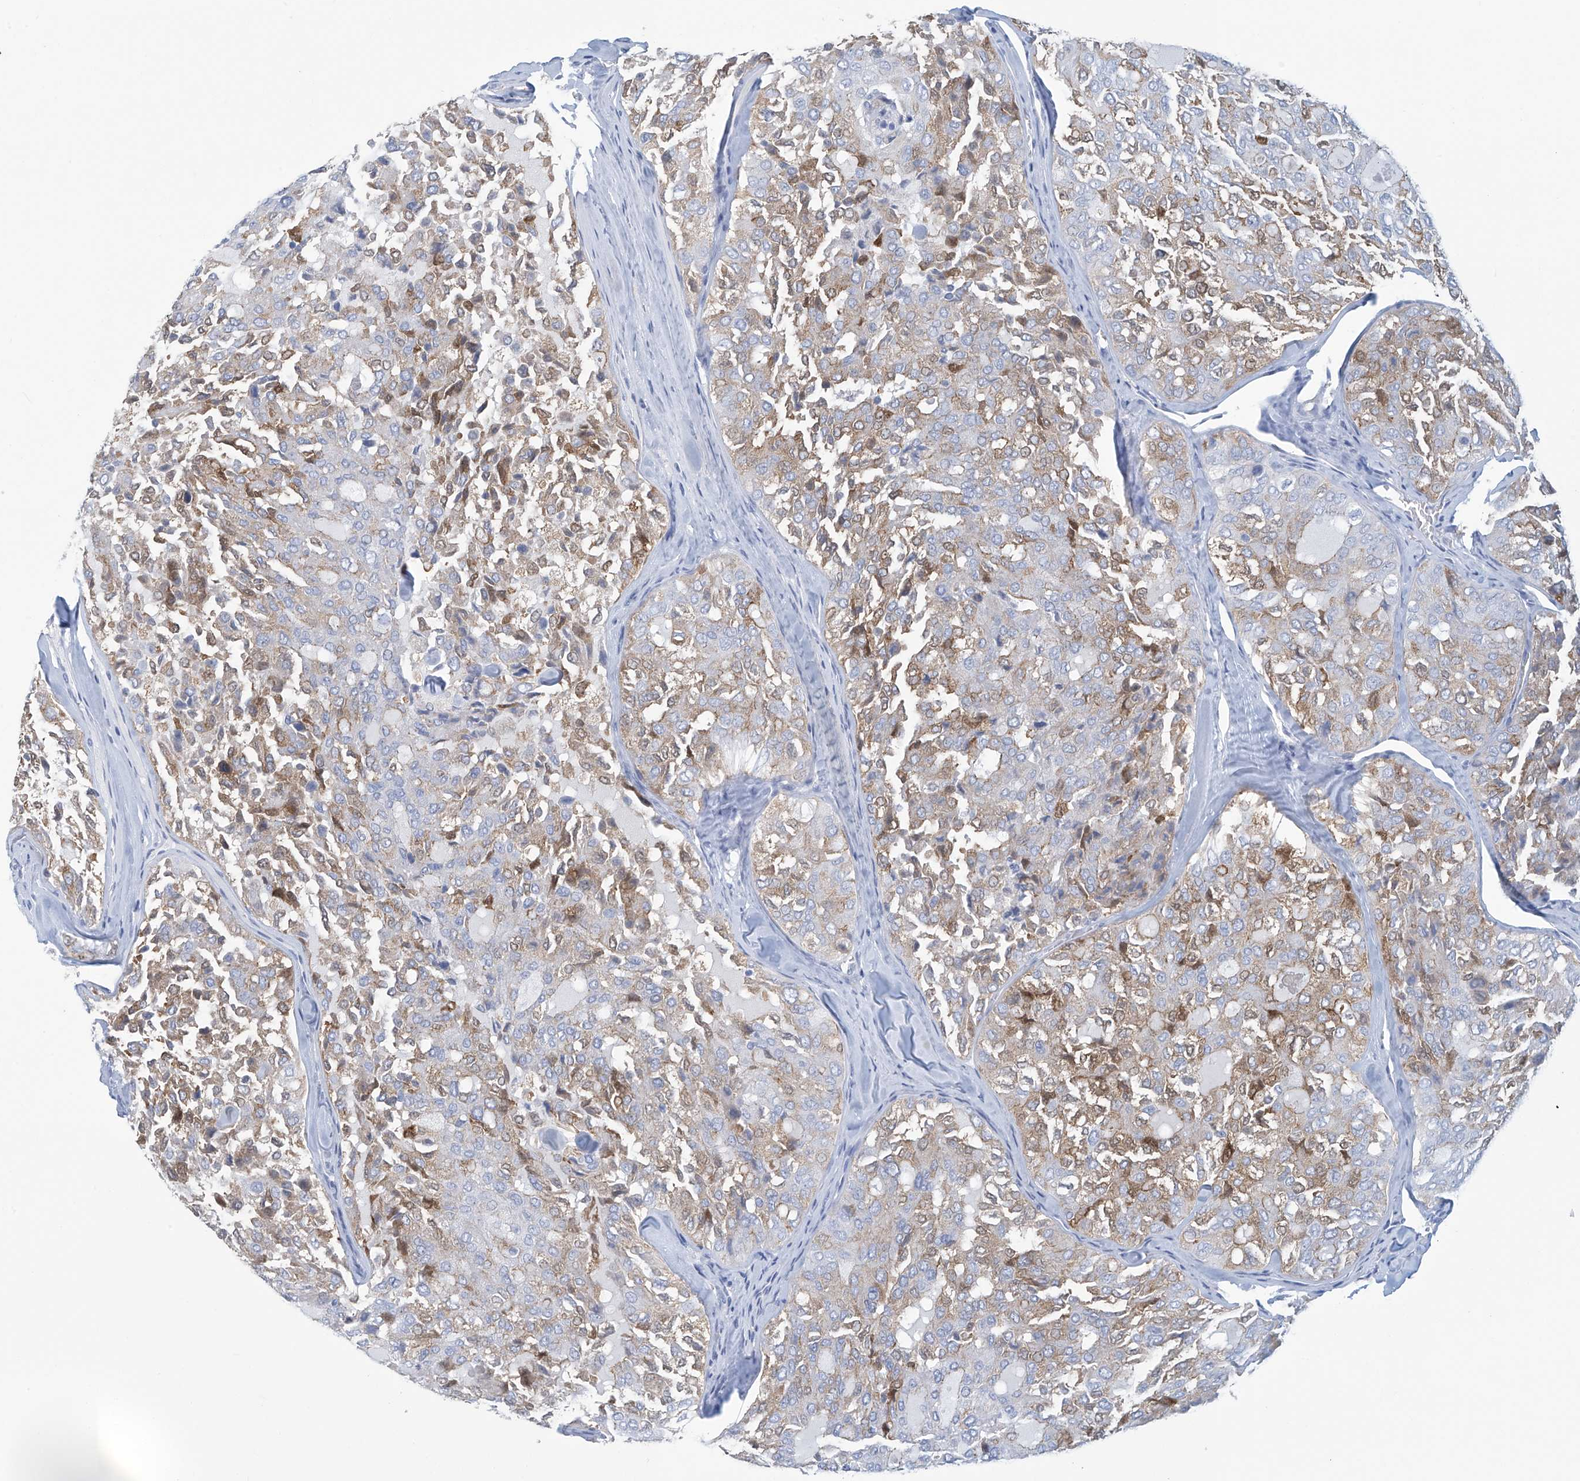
{"staining": {"intensity": "weak", "quantity": ">75%", "location": "cytoplasmic/membranous"}, "tissue": "thyroid cancer", "cell_type": "Tumor cells", "image_type": "cancer", "snomed": [{"axis": "morphology", "description": "Follicular adenoma carcinoma, NOS"}, {"axis": "topography", "description": "Thyroid gland"}], "caption": "Follicular adenoma carcinoma (thyroid) stained with a protein marker demonstrates weak staining in tumor cells.", "gene": "DSP", "patient": {"sex": "male", "age": 75}}